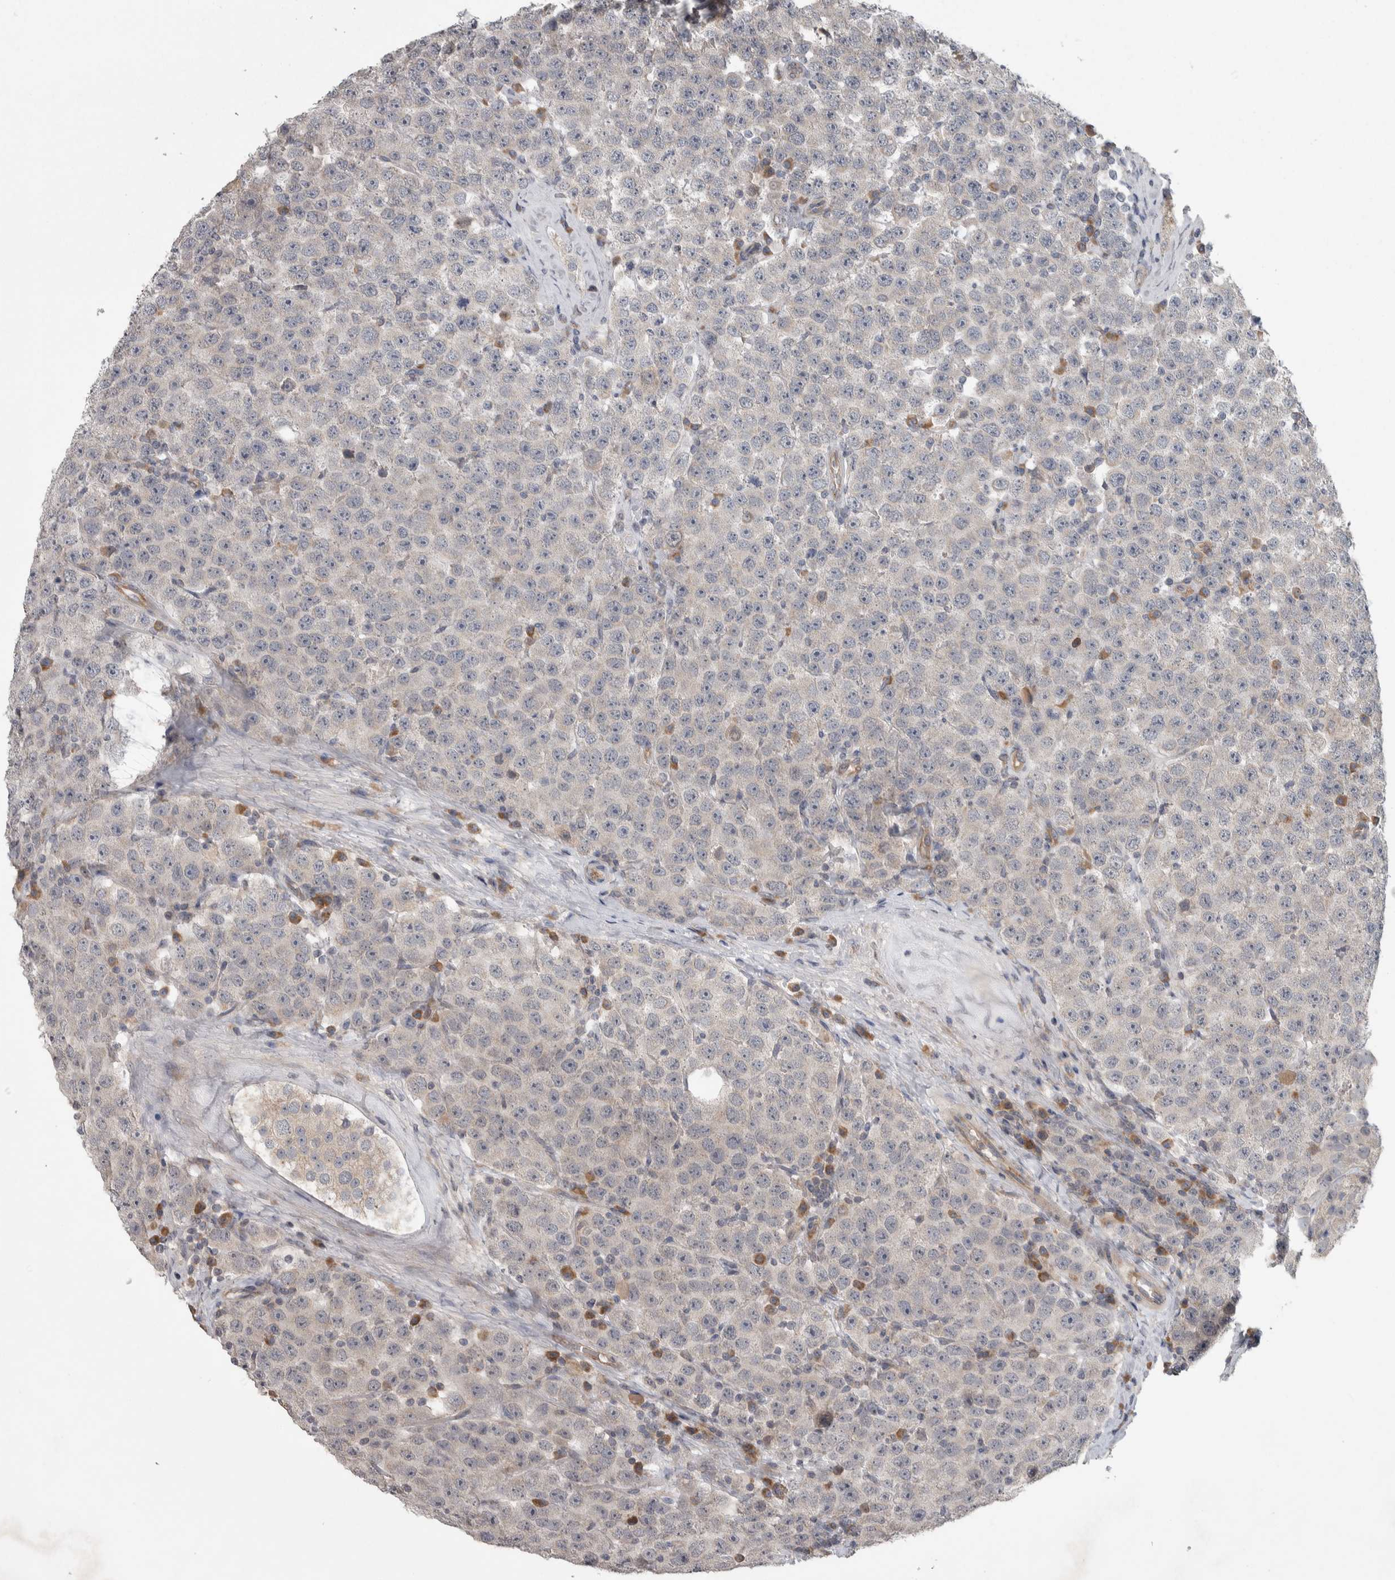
{"staining": {"intensity": "negative", "quantity": "none", "location": "none"}, "tissue": "testis cancer", "cell_type": "Tumor cells", "image_type": "cancer", "snomed": [{"axis": "morphology", "description": "Seminoma, NOS"}, {"axis": "topography", "description": "Testis"}], "caption": "Testis cancer was stained to show a protein in brown. There is no significant expression in tumor cells.", "gene": "SRP68", "patient": {"sex": "male", "age": 28}}